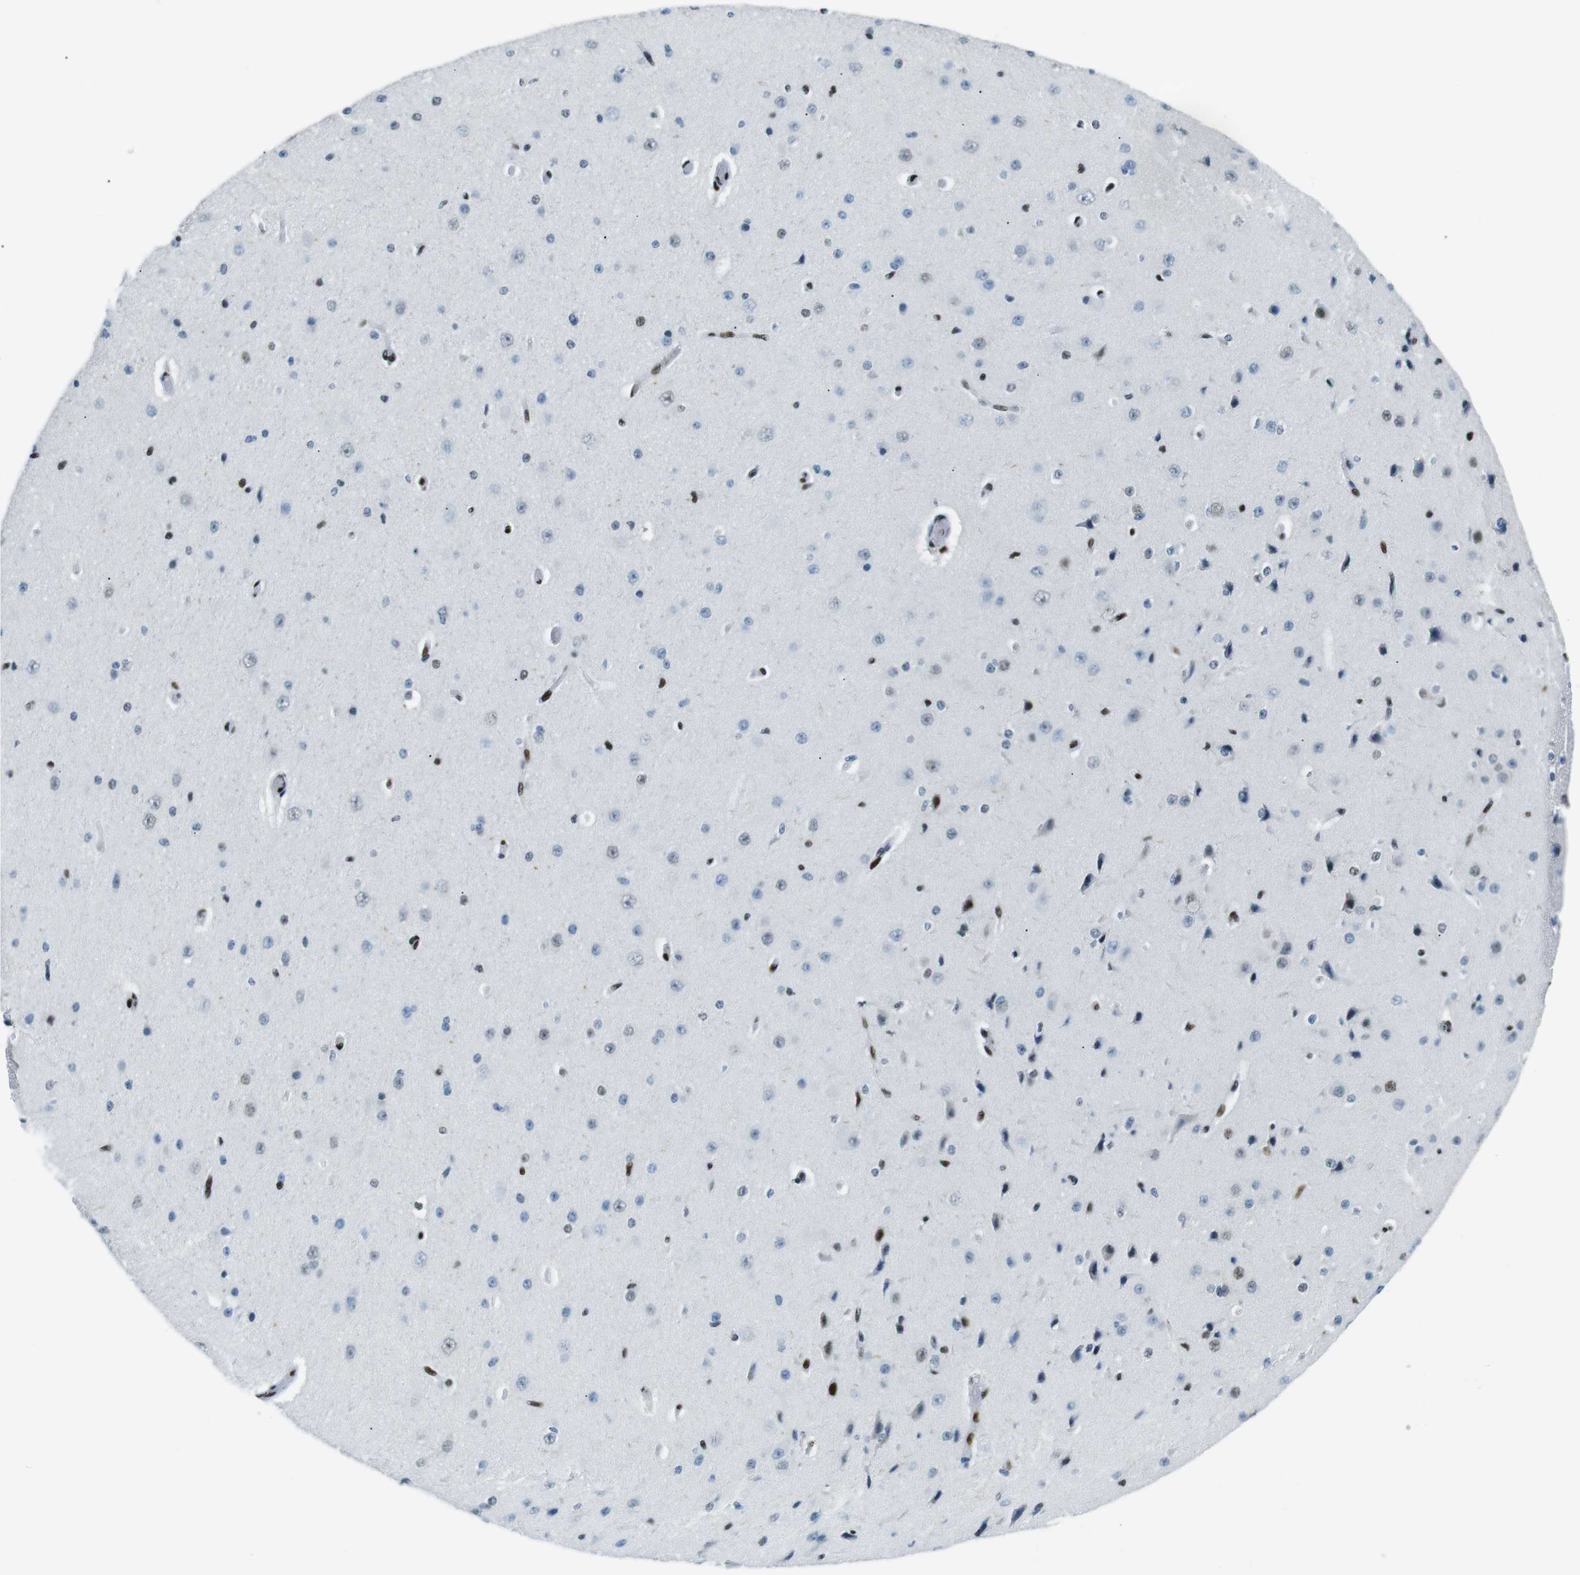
{"staining": {"intensity": "strong", "quantity": ">75%", "location": "nuclear"}, "tissue": "cerebral cortex", "cell_type": "Endothelial cells", "image_type": "normal", "snomed": [{"axis": "morphology", "description": "Normal tissue, NOS"}, {"axis": "morphology", "description": "Developmental malformation"}, {"axis": "topography", "description": "Cerebral cortex"}], "caption": "DAB immunohistochemical staining of normal human cerebral cortex displays strong nuclear protein positivity in about >75% of endothelial cells.", "gene": "PML", "patient": {"sex": "female", "age": 30}}